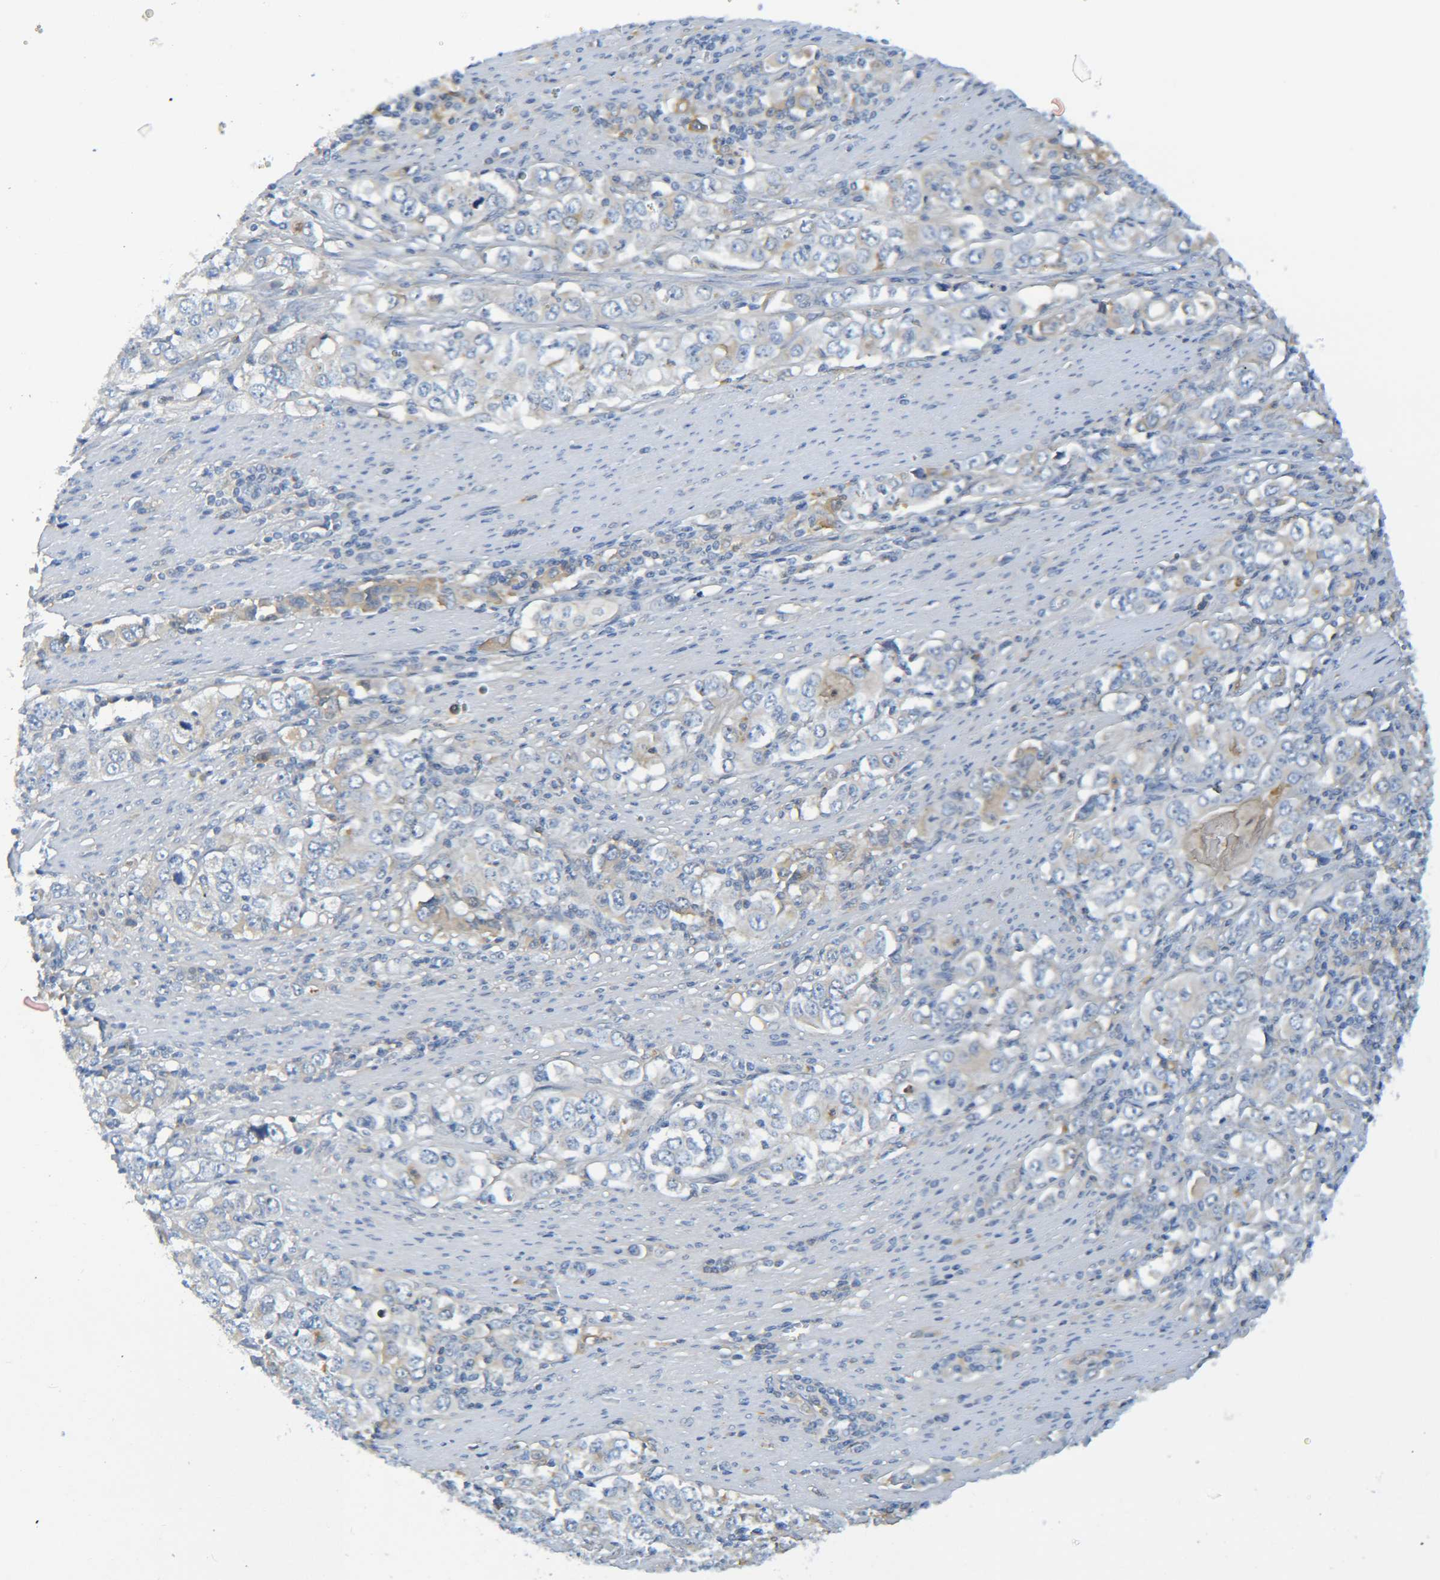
{"staining": {"intensity": "weak", "quantity": "<25%", "location": "cytoplasmic/membranous"}, "tissue": "stomach cancer", "cell_type": "Tumor cells", "image_type": "cancer", "snomed": [{"axis": "morphology", "description": "Adenocarcinoma, NOS"}, {"axis": "topography", "description": "Stomach, lower"}], "caption": "An immunohistochemistry micrograph of stomach cancer is shown. There is no staining in tumor cells of stomach cancer. (DAB IHC with hematoxylin counter stain).", "gene": "C1QA", "patient": {"sex": "female", "age": 72}}